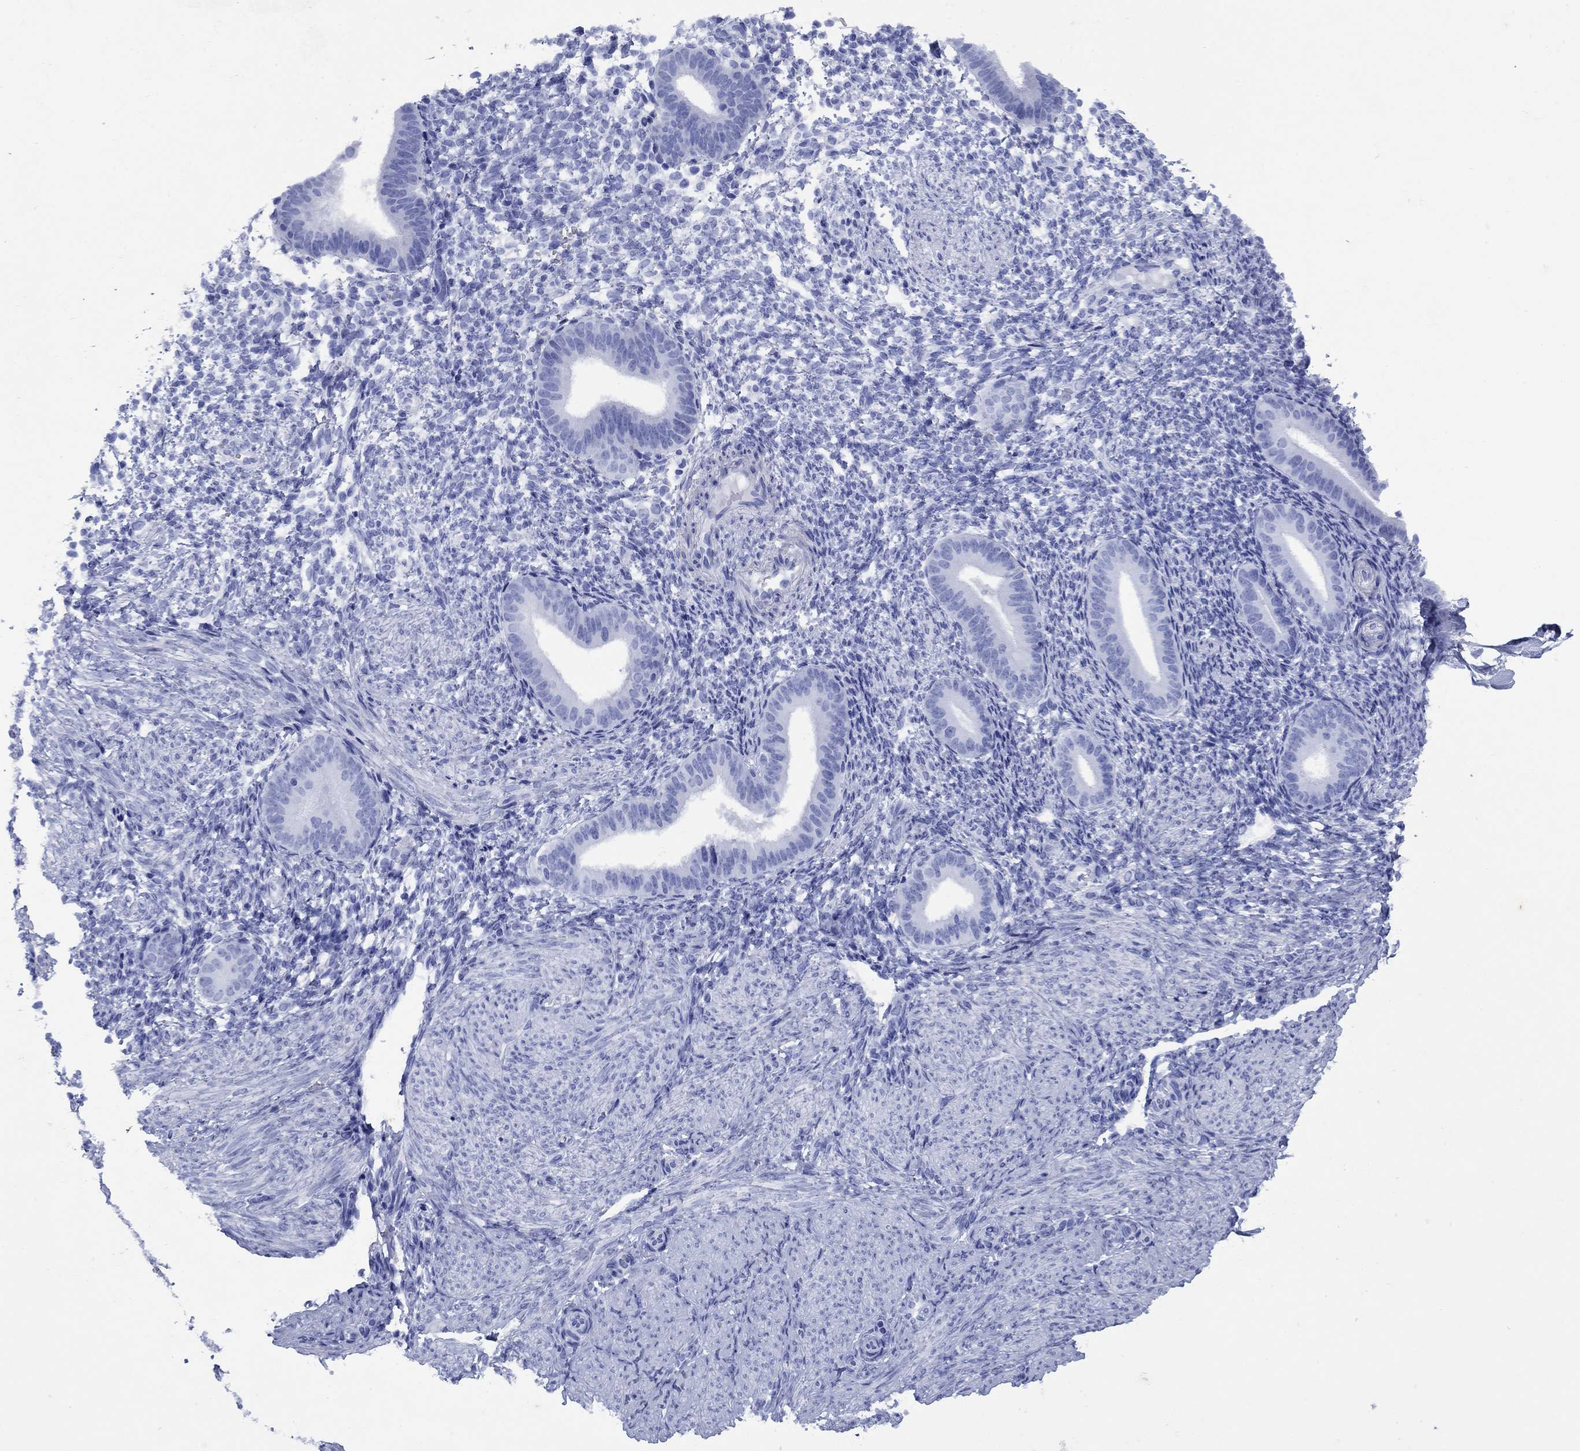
{"staining": {"intensity": "negative", "quantity": "none", "location": "none"}, "tissue": "endometrium", "cell_type": "Cells in endometrial stroma", "image_type": "normal", "snomed": [{"axis": "morphology", "description": "Normal tissue, NOS"}, {"axis": "topography", "description": "Endometrium"}], "caption": "Image shows no protein staining in cells in endometrial stroma of normal endometrium. Nuclei are stained in blue.", "gene": "CD1A", "patient": {"sex": "female", "age": 47}}